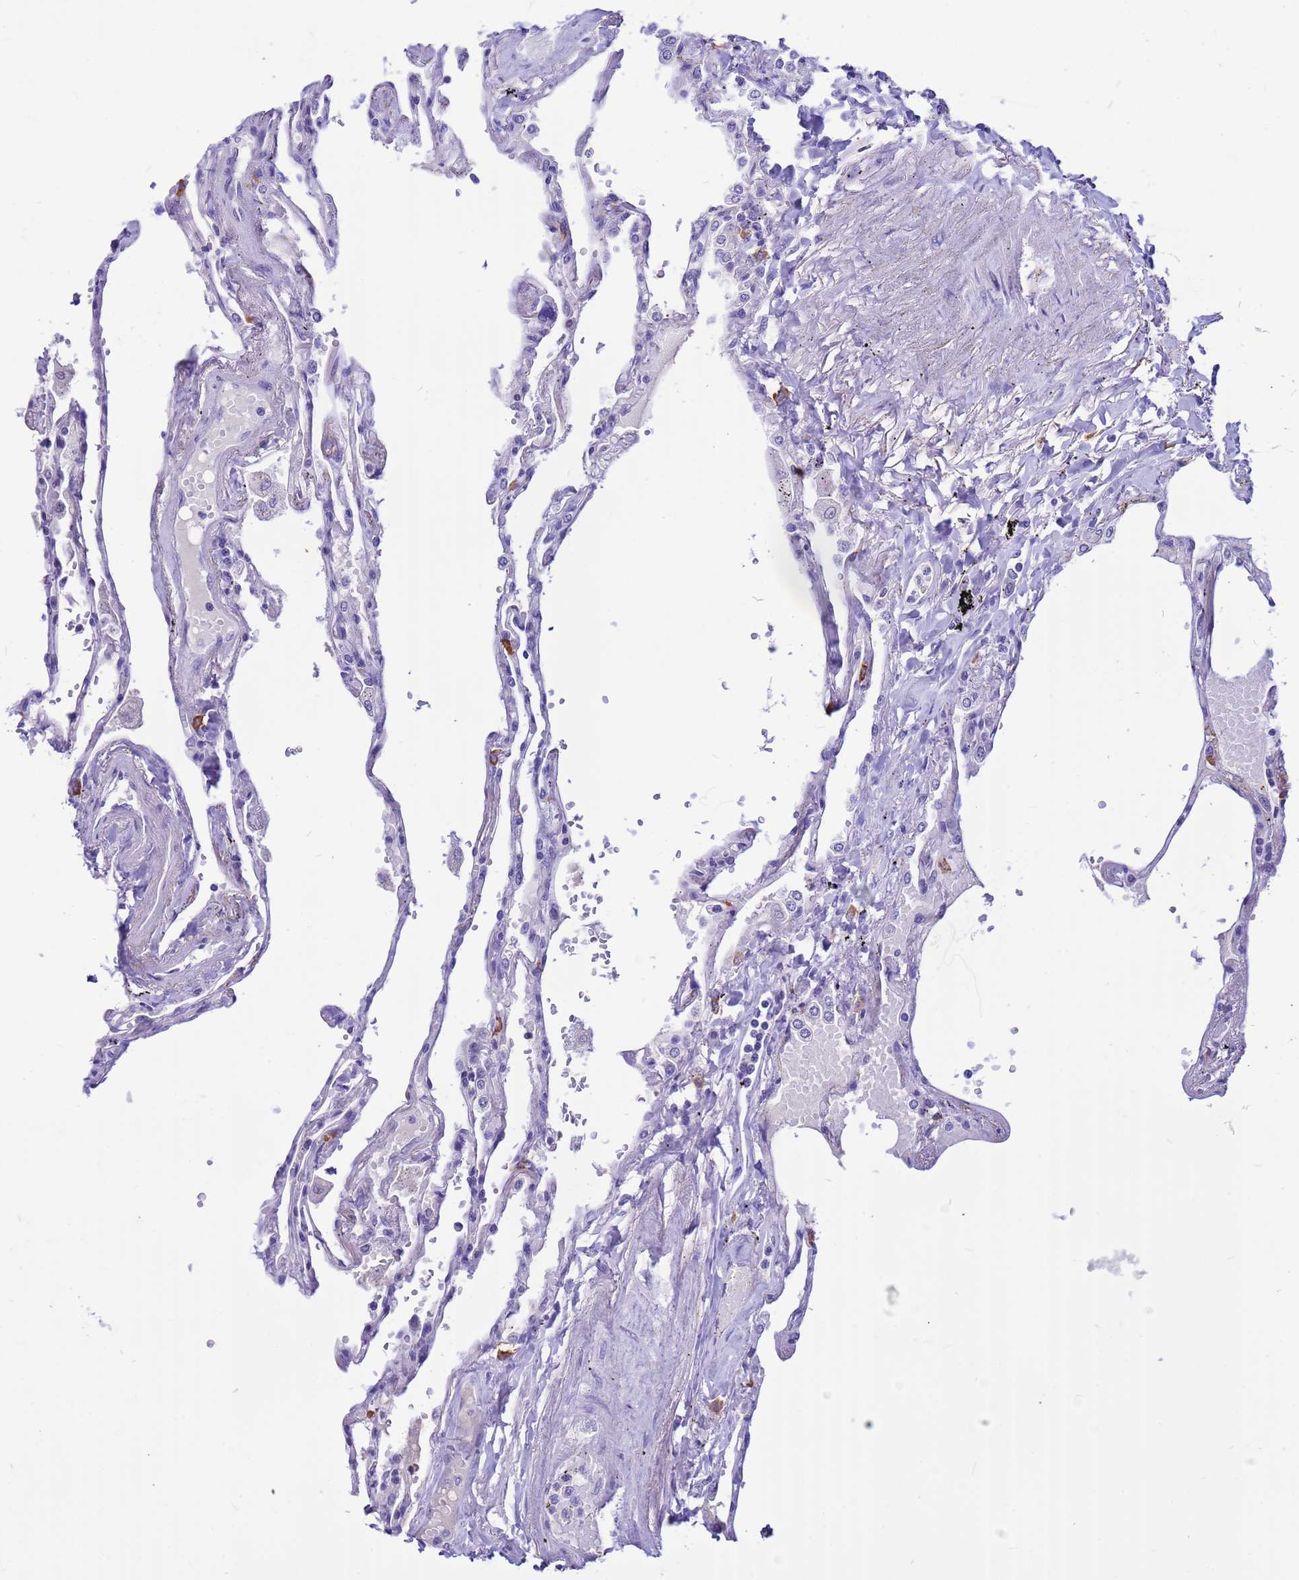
{"staining": {"intensity": "negative", "quantity": "none", "location": "none"}, "tissue": "lung", "cell_type": "Alveolar cells", "image_type": "normal", "snomed": [{"axis": "morphology", "description": "Normal tissue, NOS"}, {"axis": "topography", "description": "Lung"}], "caption": "This is an immunohistochemistry histopathology image of normal human lung. There is no staining in alveolar cells.", "gene": "DMRTC2", "patient": {"sex": "female", "age": 67}}